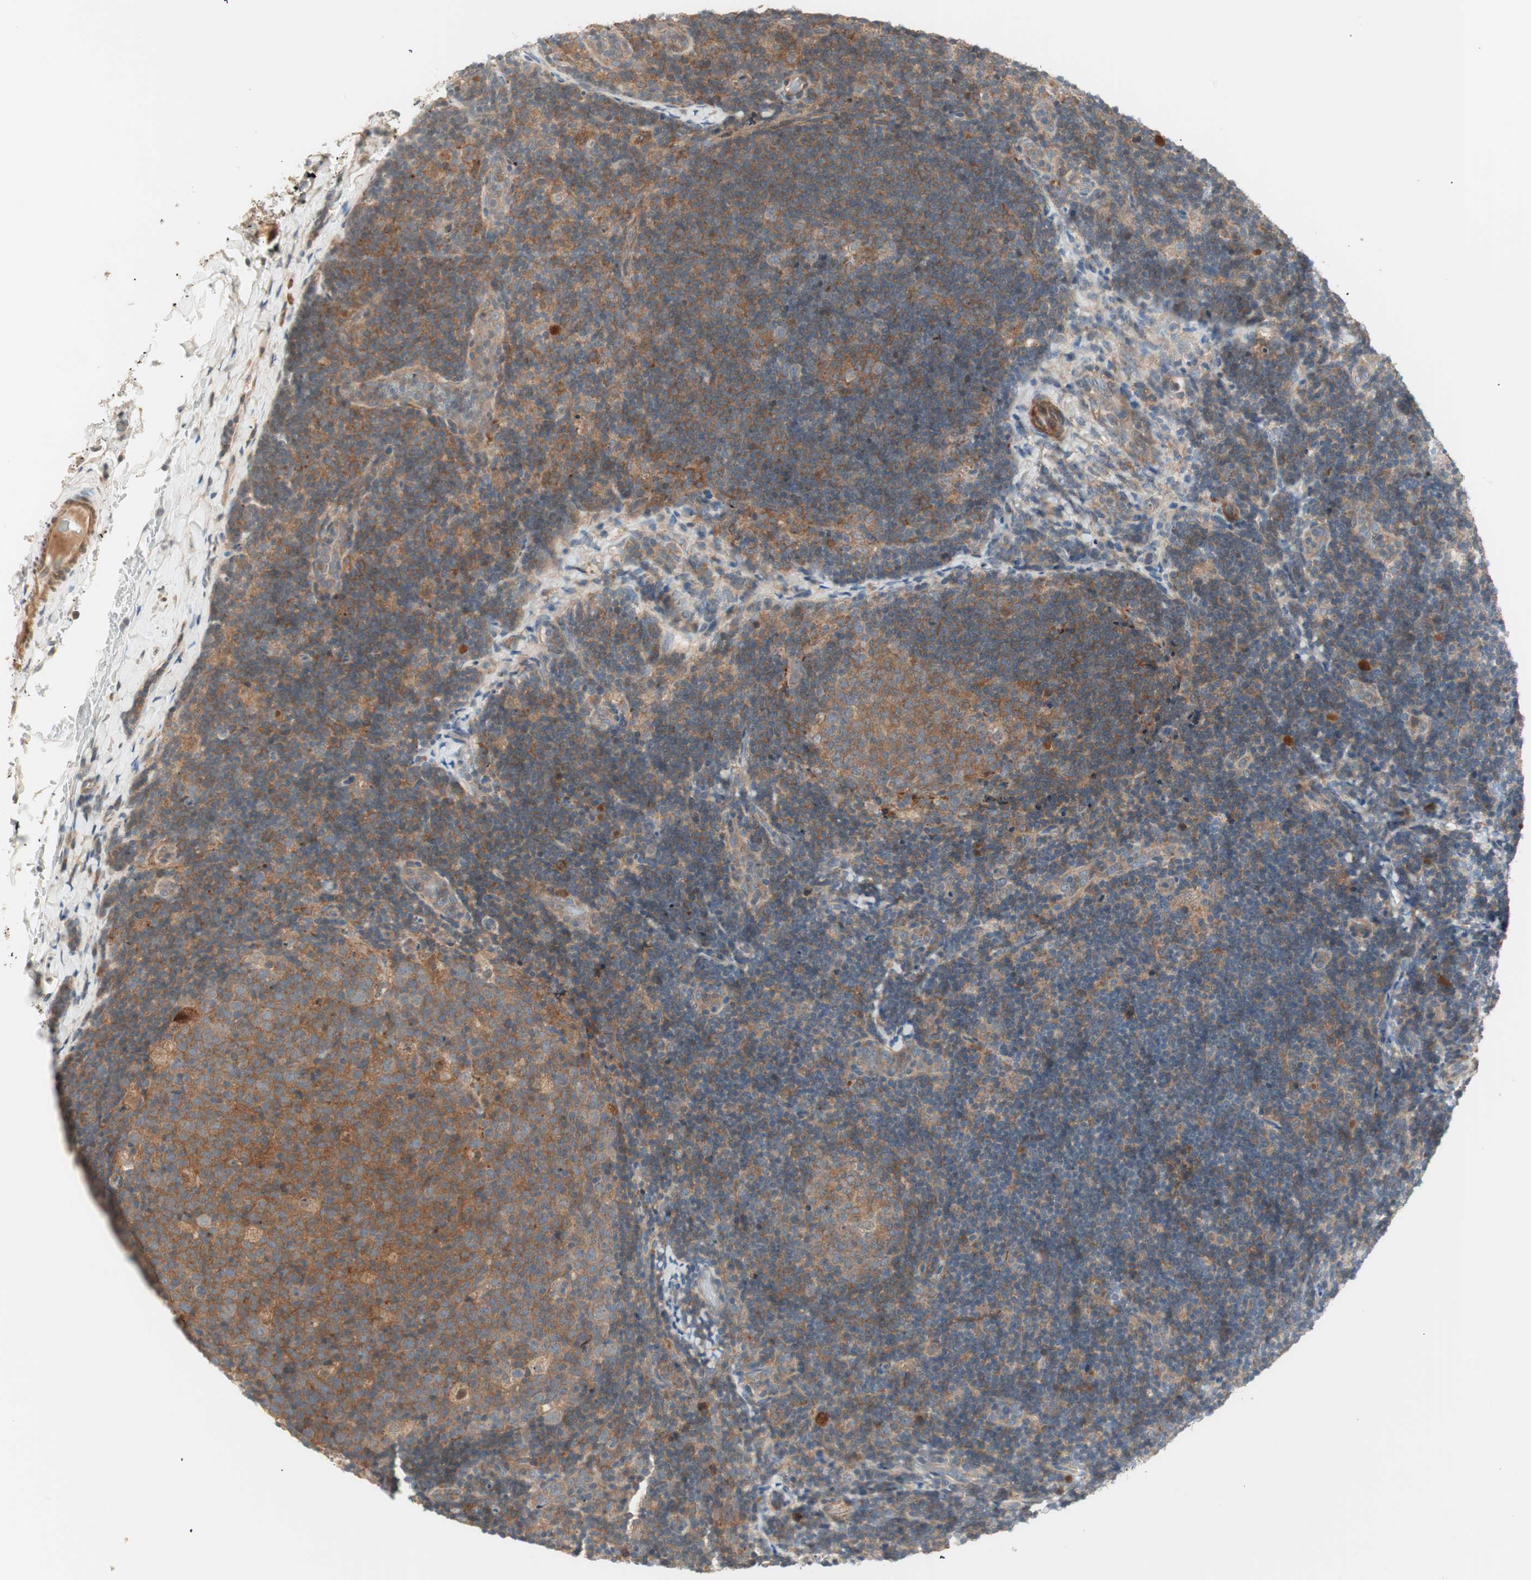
{"staining": {"intensity": "weak", "quantity": "<25%", "location": "cytoplasmic/membranous"}, "tissue": "lymph node", "cell_type": "Germinal center cells", "image_type": "normal", "snomed": [{"axis": "morphology", "description": "Normal tissue, NOS"}, {"axis": "topography", "description": "Lymph node"}], "caption": "Unremarkable lymph node was stained to show a protein in brown. There is no significant expression in germinal center cells. (IHC, brightfield microscopy, high magnification).", "gene": "SFRP1", "patient": {"sex": "female", "age": 14}}